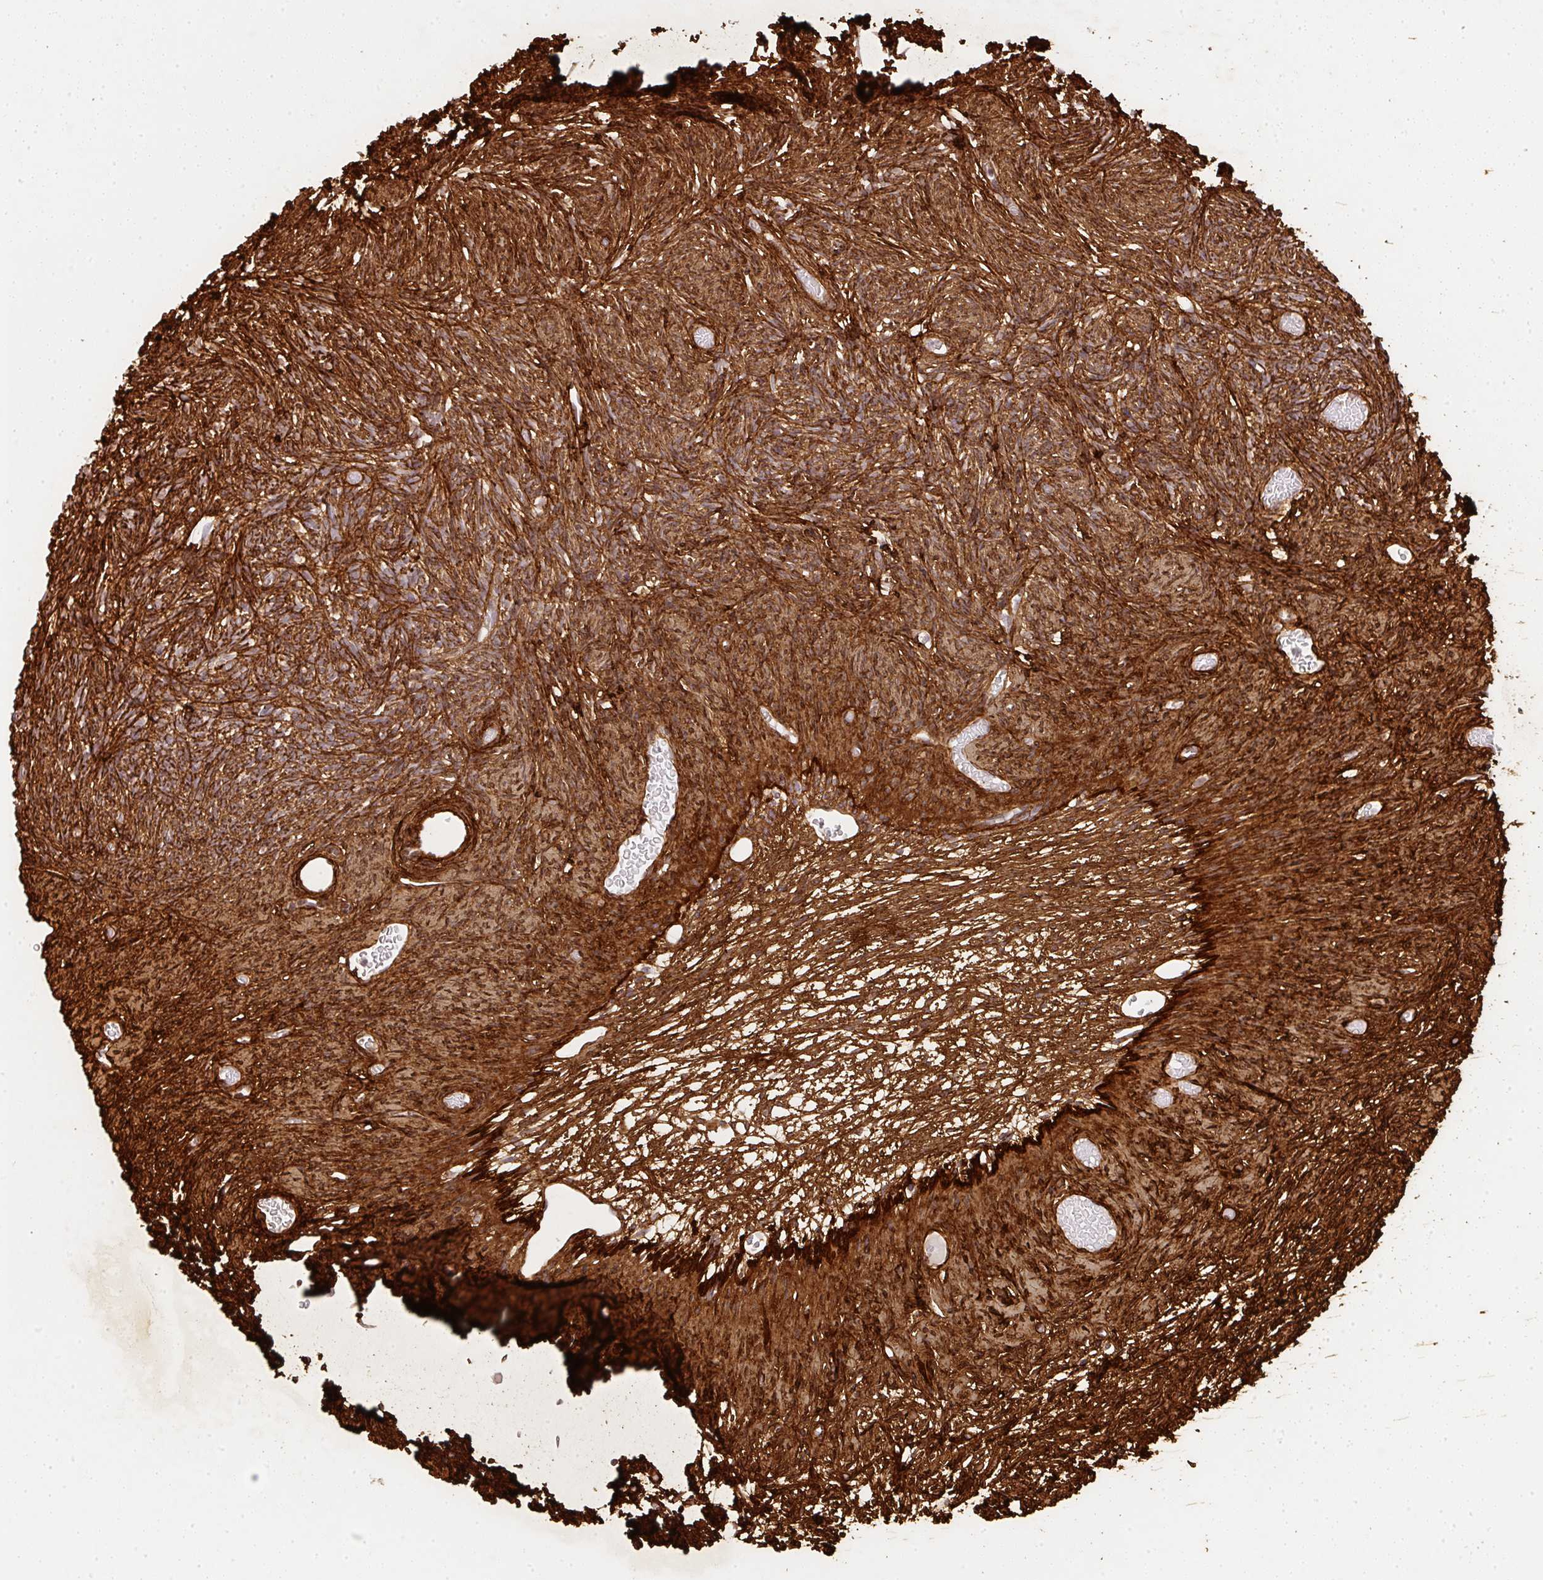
{"staining": {"intensity": "negative", "quantity": "none", "location": "none"}, "tissue": "ovary", "cell_type": "Follicle cells", "image_type": "normal", "snomed": [{"axis": "morphology", "description": "Normal tissue, NOS"}, {"axis": "topography", "description": "Ovary"}], "caption": "High magnification brightfield microscopy of normal ovary stained with DAB (3,3'-diaminobenzidine) (brown) and counterstained with hematoxylin (blue): follicle cells show no significant positivity. The staining is performed using DAB (3,3'-diaminobenzidine) brown chromogen with nuclei counter-stained in using hematoxylin.", "gene": "COL3A1", "patient": {"sex": "female", "age": 39}}